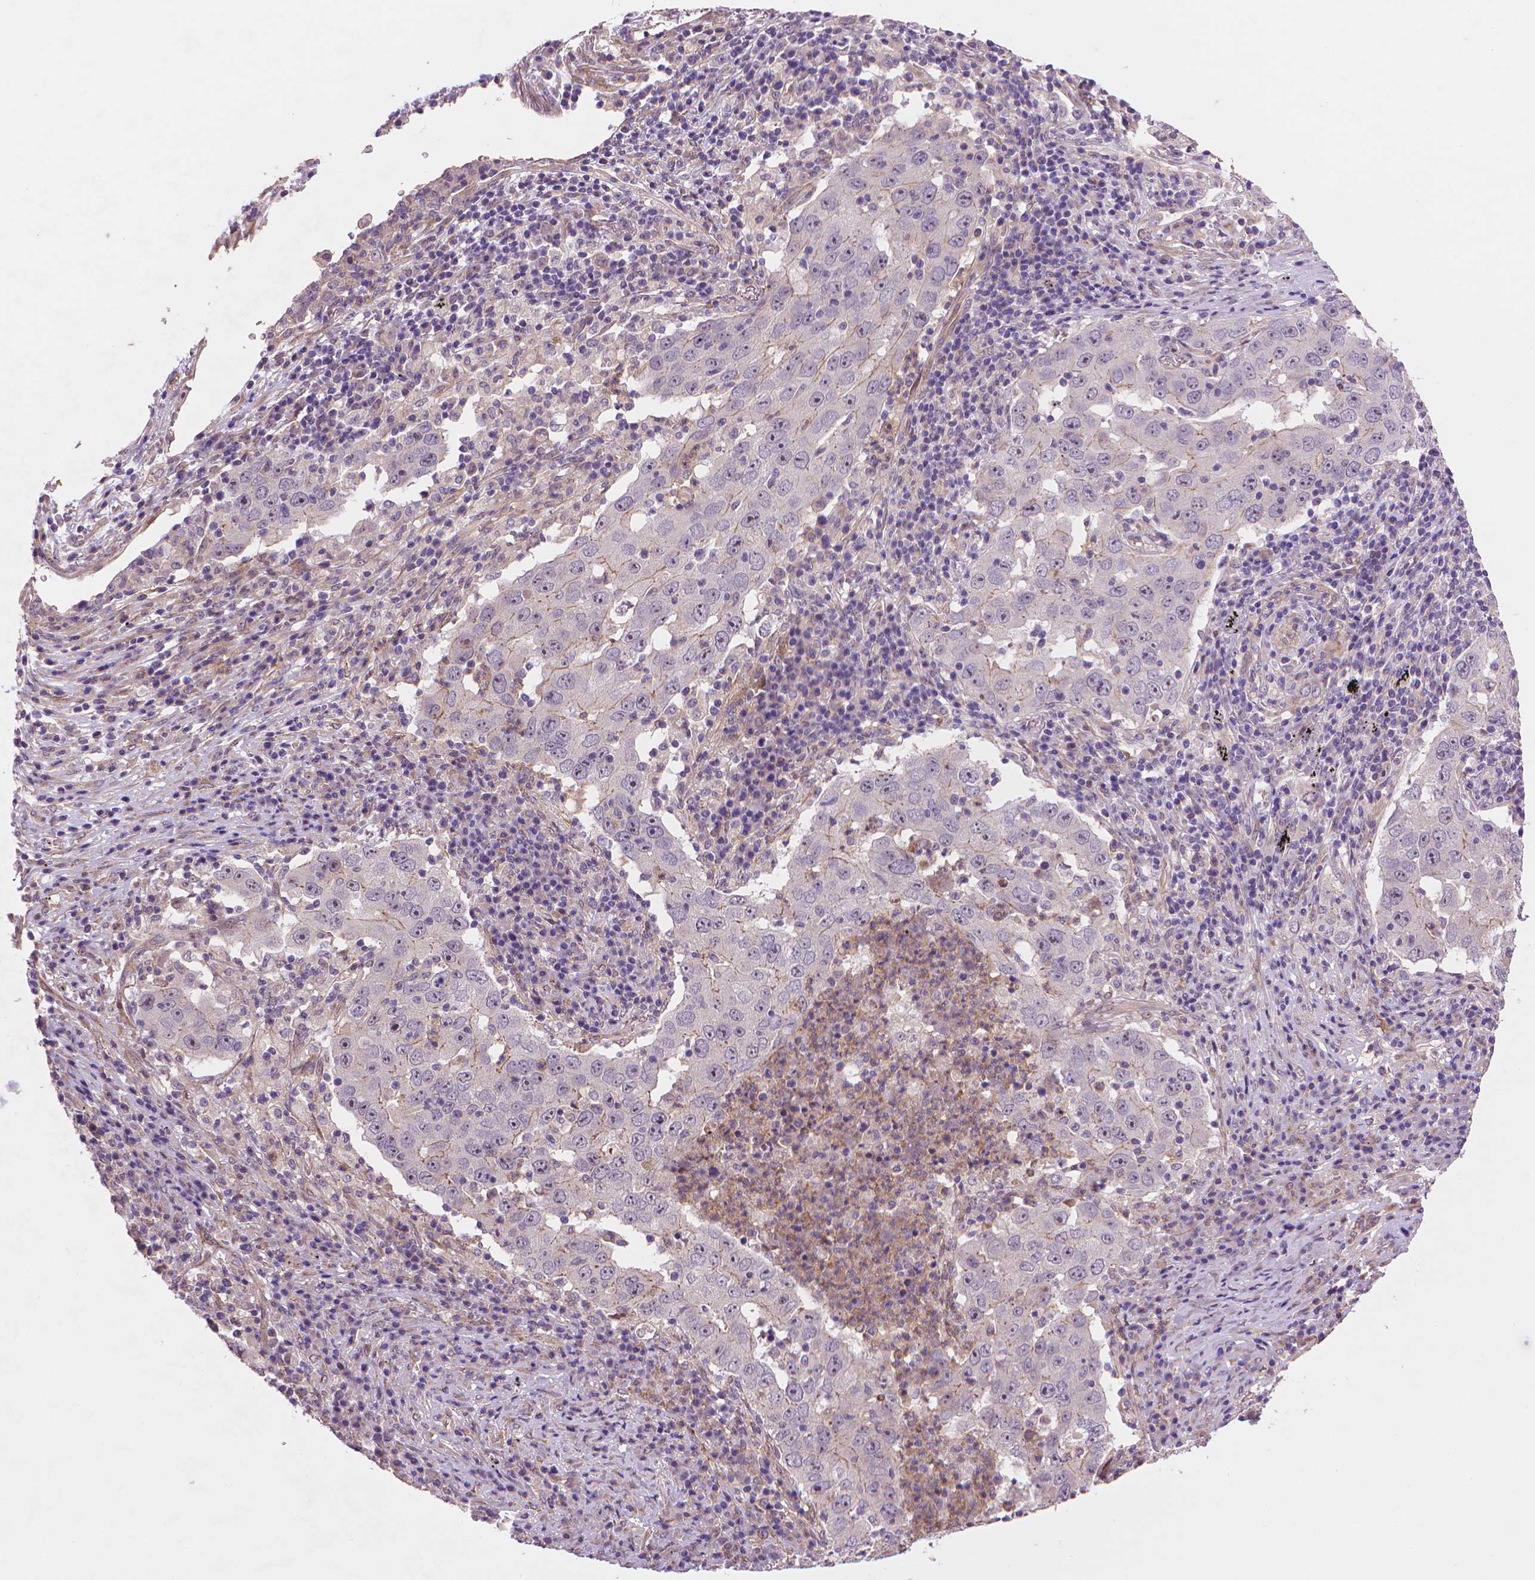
{"staining": {"intensity": "weak", "quantity": "<25%", "location": "nuclear"}, "tissue": "lung cancer", "cell_type": "Tumor cells", "image_type": "cancer", "snomed": [{"axis": "morphology", "description": "Adenocarcinoma, NOS"}, {"axis": "topography", "description": "Lung"}], "caption": "A photomicrograph of human lung adenocarcinoma is negative for staining in tumor cells.", "gene": "AMMECR1", "patient": {"sex": "male", "age": 73}}